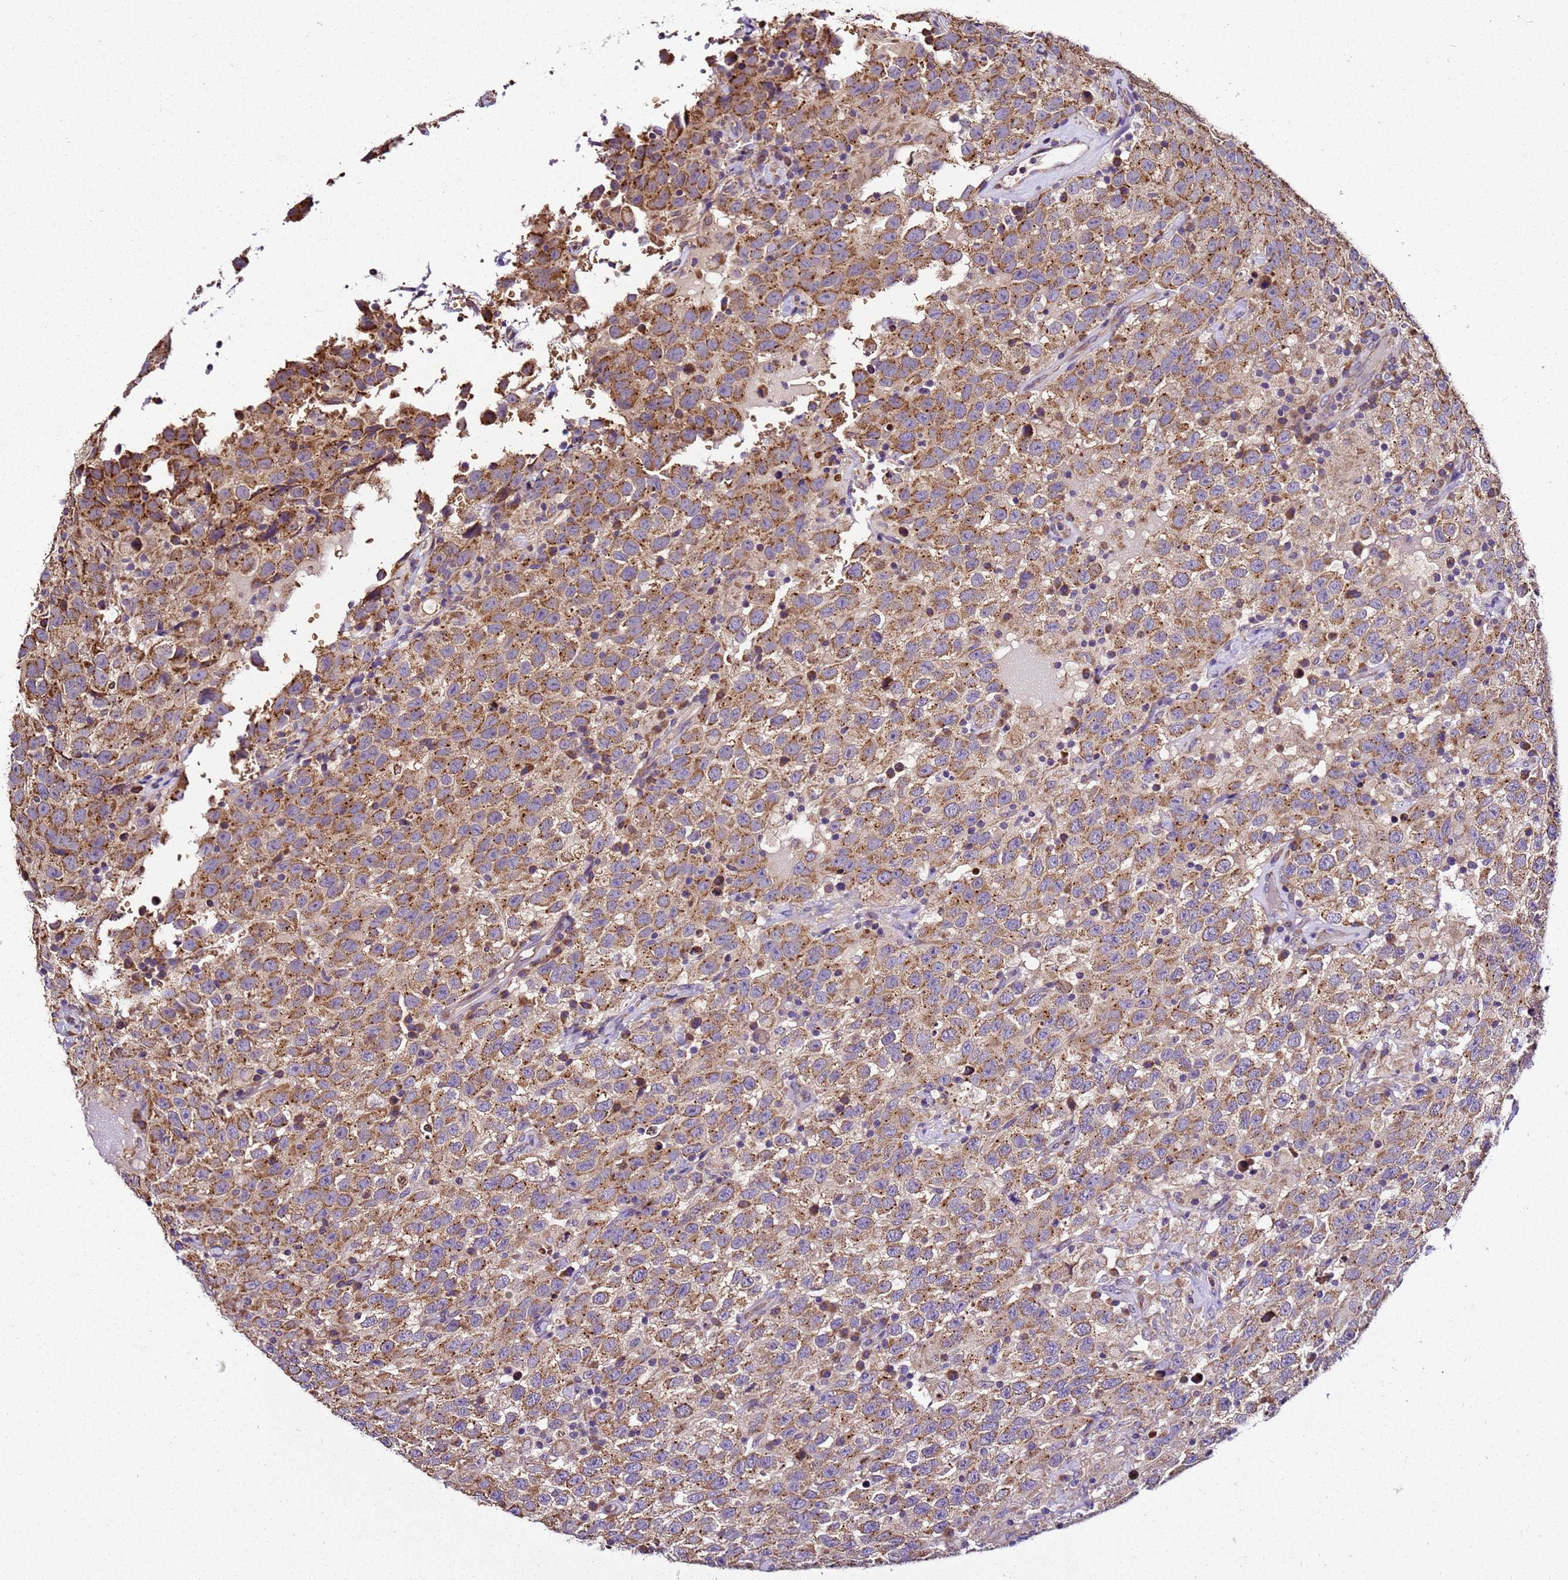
{"staining": {"intensity": "moderate", "quantity": ">75%", "location": "cytoplasmic/membranous"}, "tissue": "testis cancer", "cell_type": "Tumor cells", "image_type": "cancer", "snomed": [{"axis": "morphology", "description": "Seminoma, NOS"}, {"axis": "topography", "description": "Testis"}], "caption": "Protein expression analysis of testis cancer exhibits moderate cytoplasmic/membranous staining in approximately >75% of tumor cells. The staining was performed using DAB (3,3'-diaminobenzidine) to visualize the protein expression in brown, while the nuclei were stained in blue with hematoxylin (Magnification: 20x).", "gene": "LRRIQ1", "patient": {"sex": "male", "age": 41}}